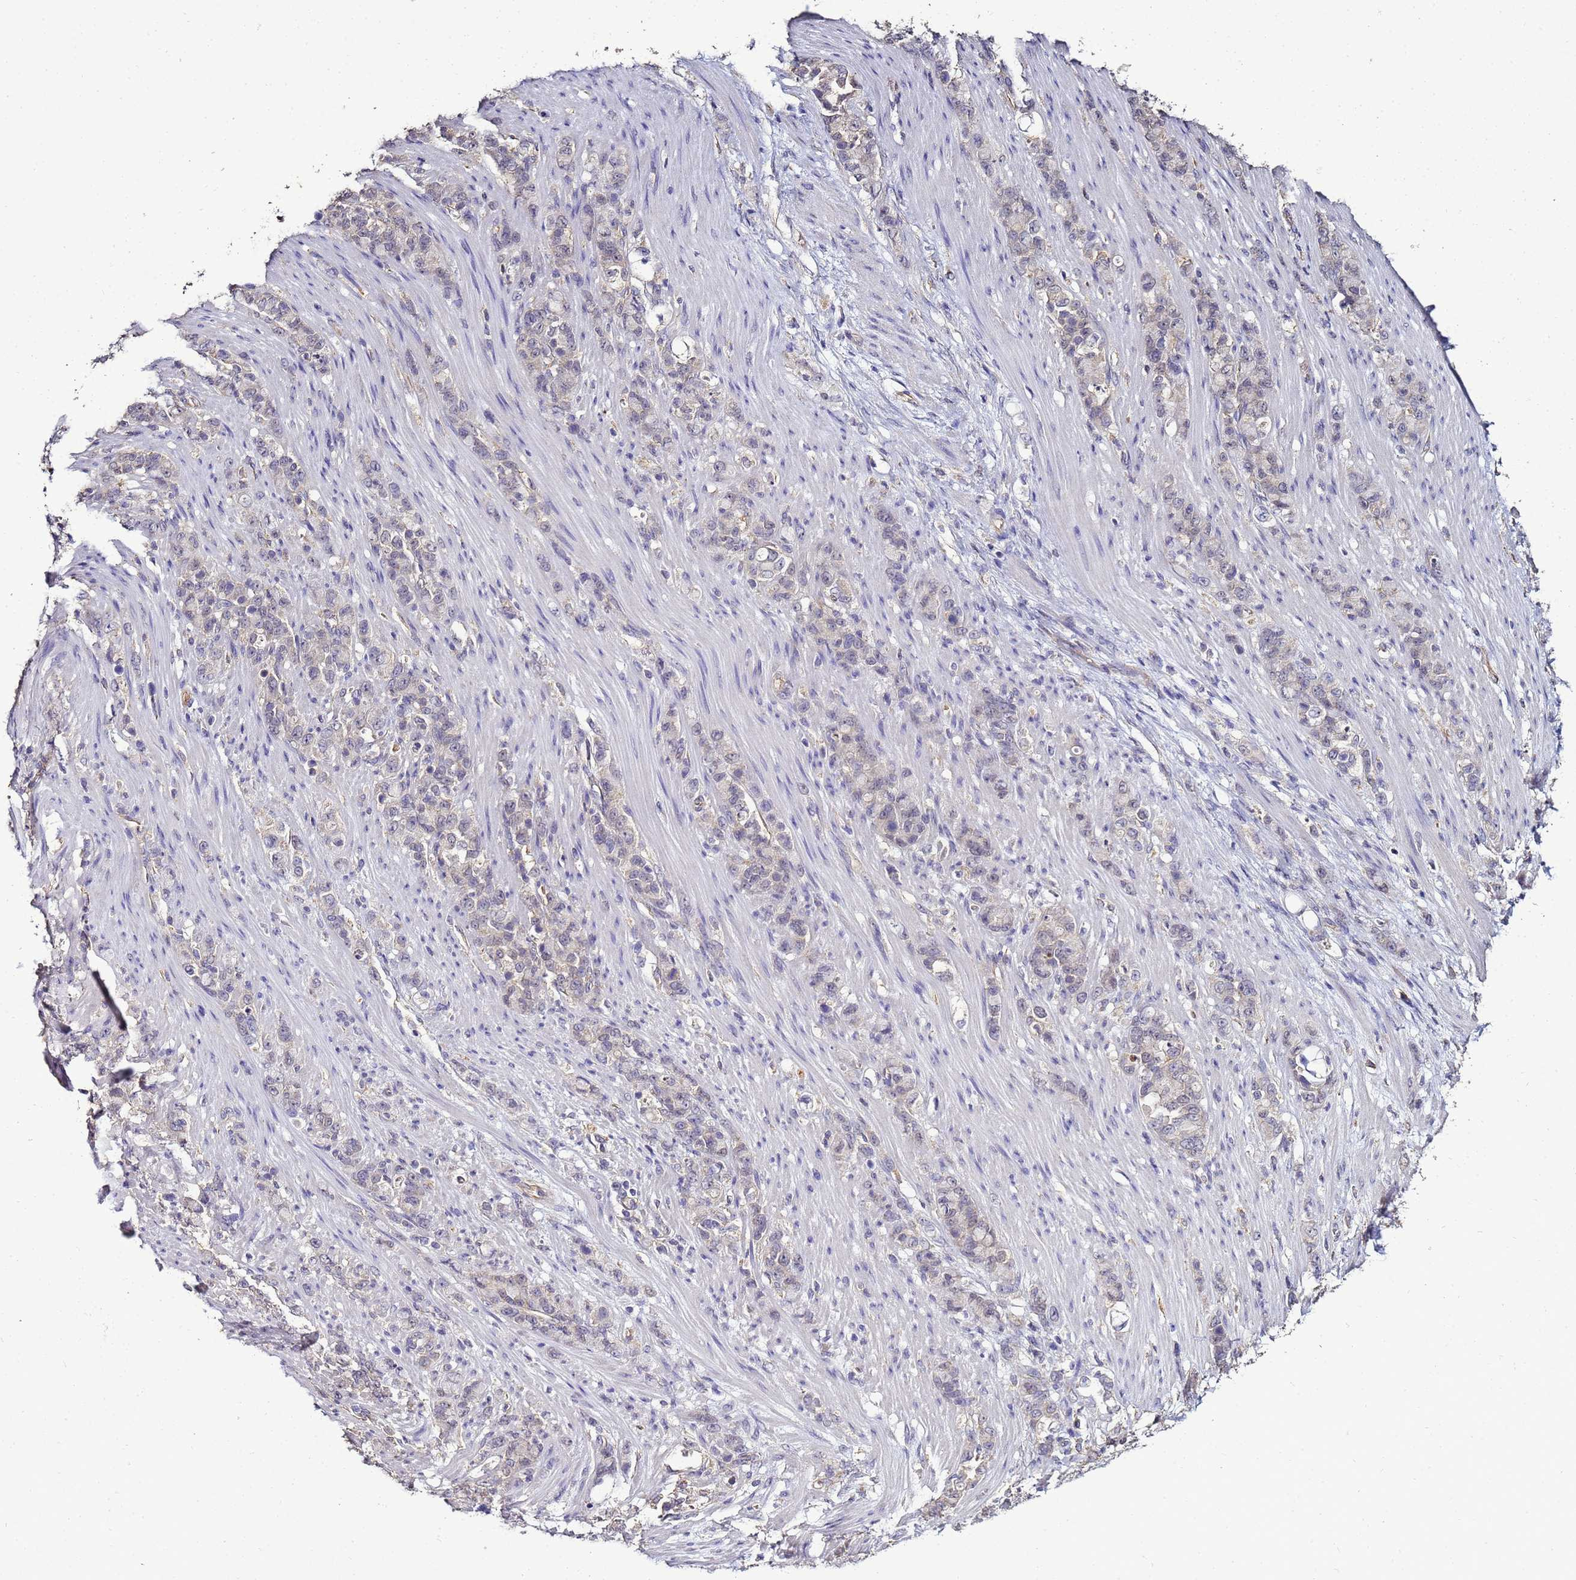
{"staining": {"intensity": "negative", "quantity": "none", "location": "none"}, "tissue": "stomach cancer", "cell_type": "Tumor cells", "image_type": "cancer", "snomed": [{"axis": "morphology", "description": "Normal tissue, NOS"}, {"axis": "morphology", "description": "Adenocarcinoma, NOS"}, {"axis": "topography", "description": "Stomach"}], "caption": "Stomach cancer (adenocarcinoma) stained for a protein using immunohistochemistry (IHC) reveals no positivity tumor cells.", "gene": "ENOPH1", "patient": {"sex": "female", "age": 79}}